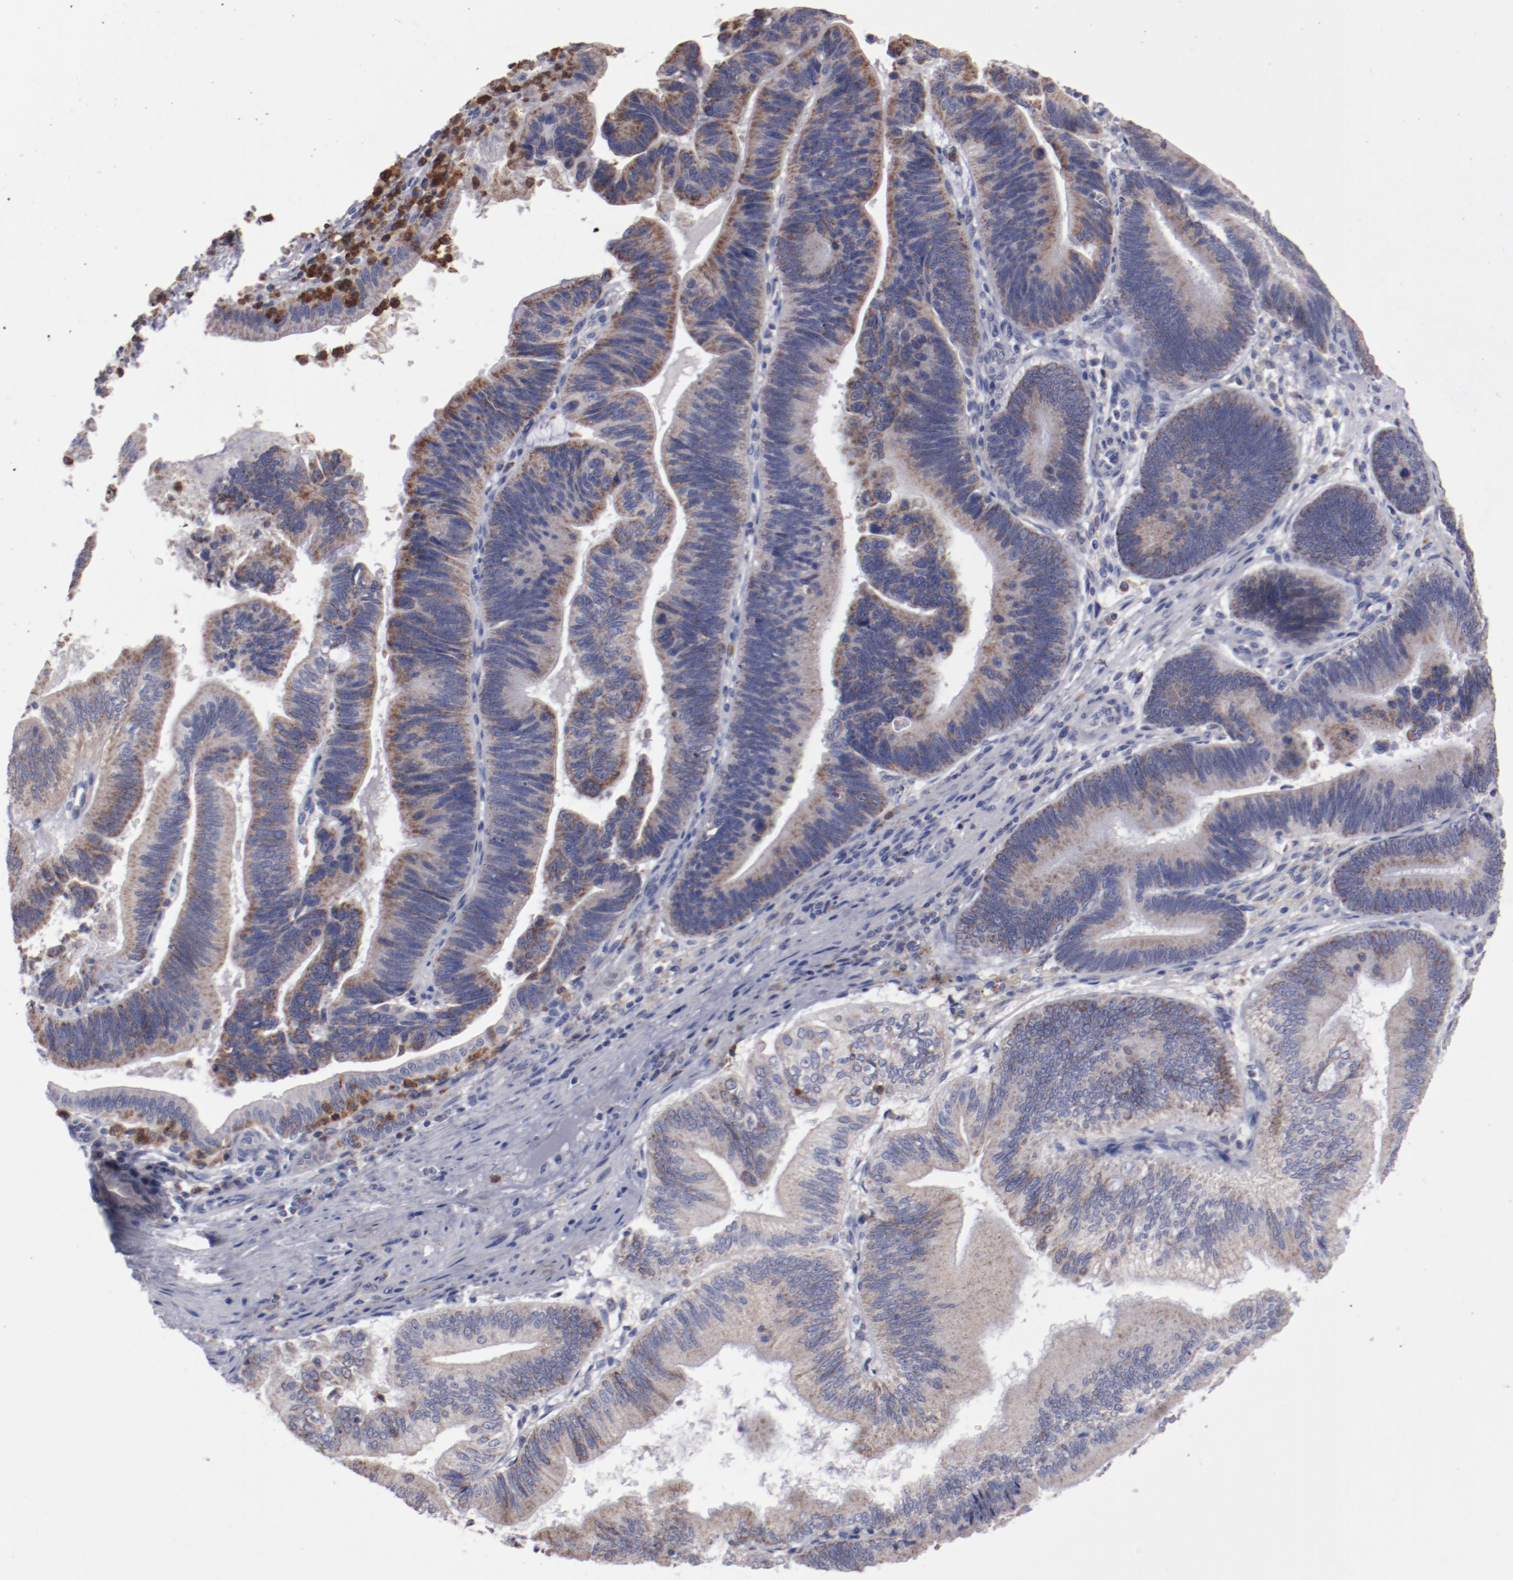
{"staining": {"intensity": "weak", "quantity": ">75%", "location": "cytoplasmic/membranous"}, "tissue": "pancreatic cancer", "cell_type": "Tumor cells", "image_type": "cancer", "snomed": [{"axis": "morphology", "description": "Adenocarcinoma, NOS"}, {"axis": "topography", "description": "Pancreas"}], "caption": "Immunohistochemistry photomicrograph of neoplastic tissue: human adenocarcinoma (pancreatic) stained using immunohistochemistry (IHC) exhibits low levels of weak protein expression localized specifically in the cytoplasmic/membranous of tumor cells, appearing as a cytoplasmic/membranous brown color.", "gene": "FGR", "patient": {"sex": "male", "age": 82}}